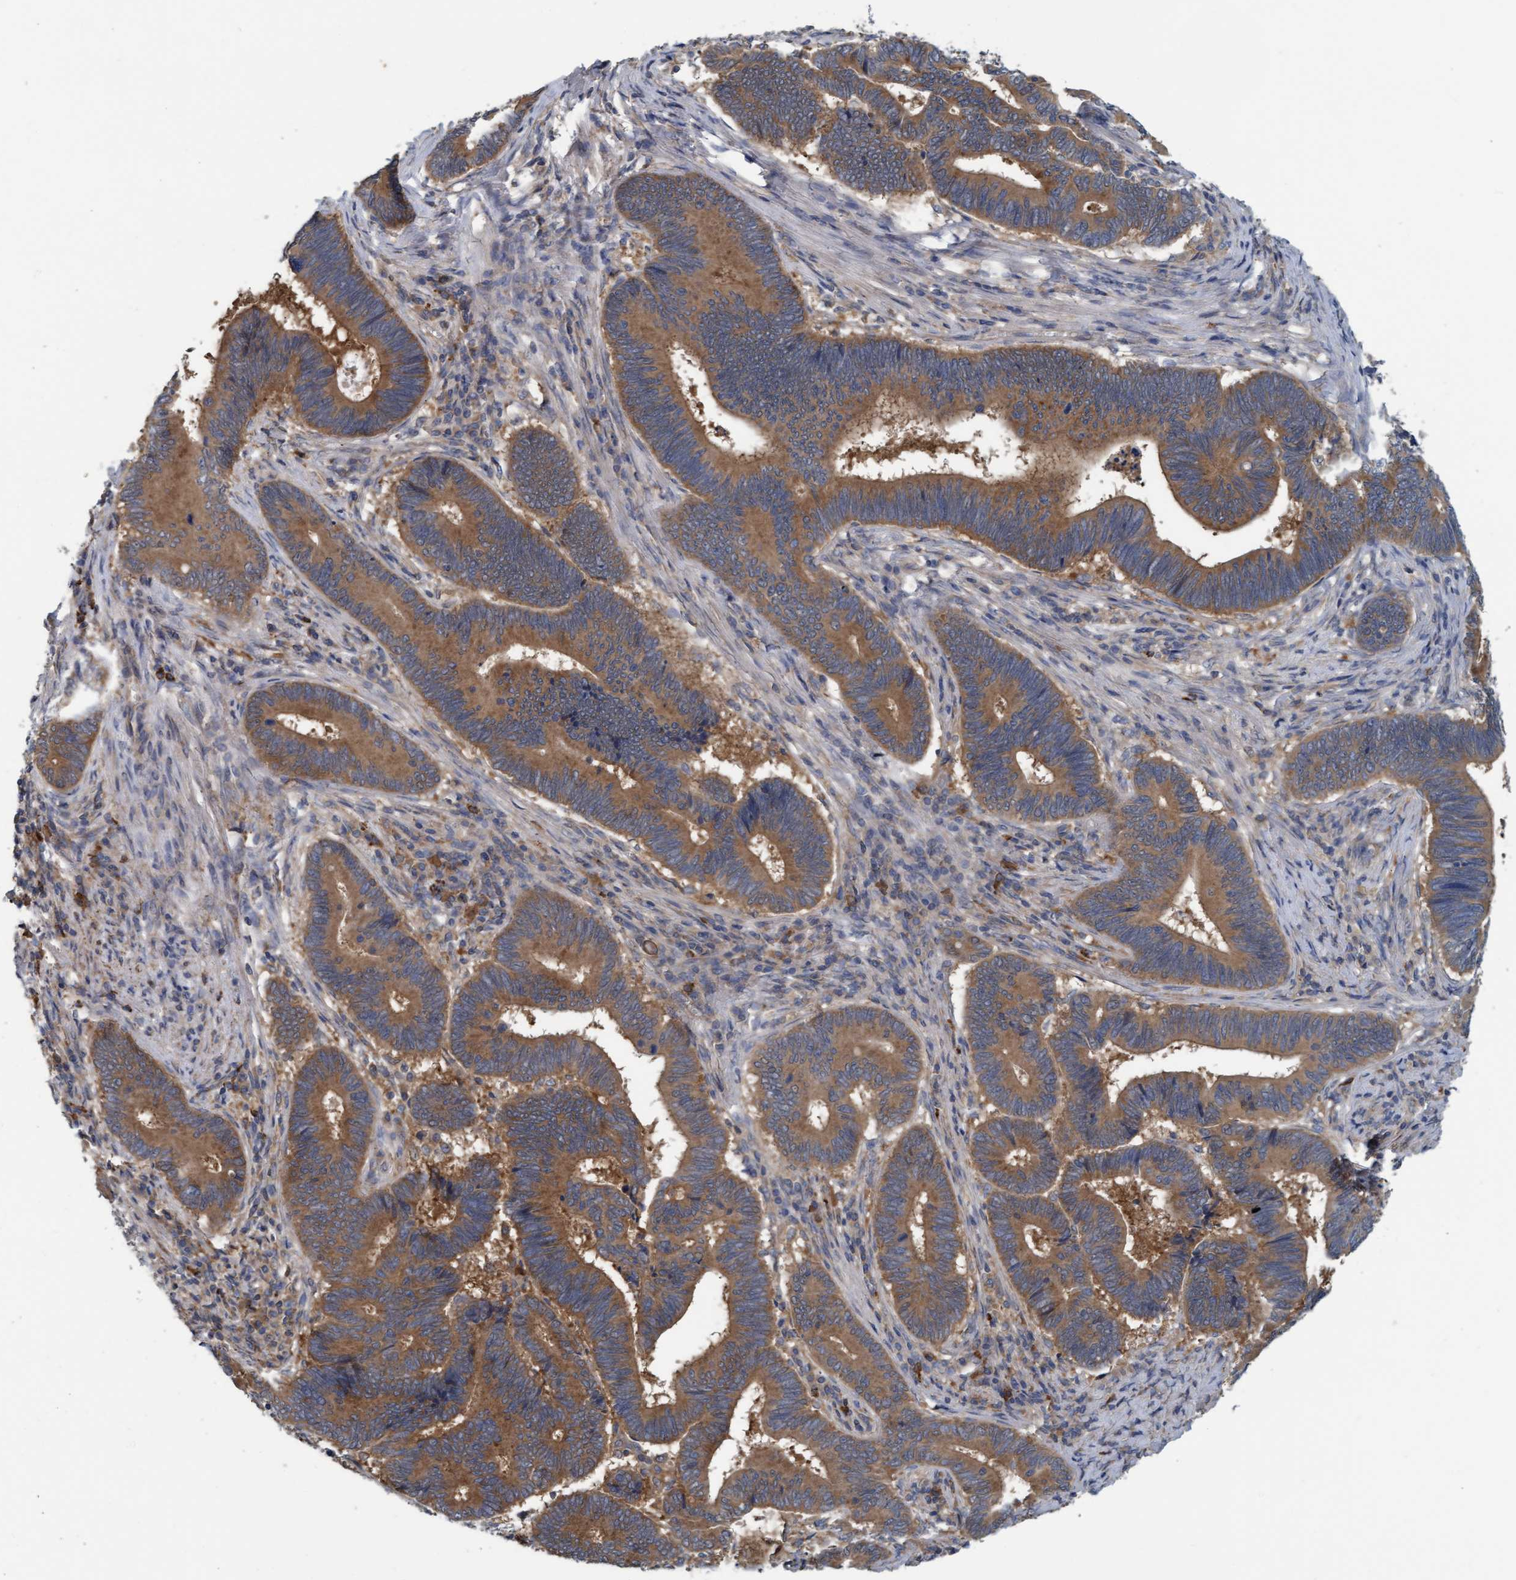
{"staining": {"intensity": "moderate", "quantity": ">75%", "location": "cytoplasmic/membranous"}, "tissue": "pancreatic cancer", "cell_type": "Tumor cells", "image_type": "cancer", "snomed": [{"axis": "morphology", "description": "Adenocarcinoma, NOS"}, {"axis": "topography", "description": "Pancreas"}], "caption": "The micrograph displays a brown stain indicating the presence of a protein in the cytoplasmic/membranous of tumor cells in pancreatic adenocarcinoma.", "gene": "LRSAM1", "patient": {"sex": "female", "age": 70}}